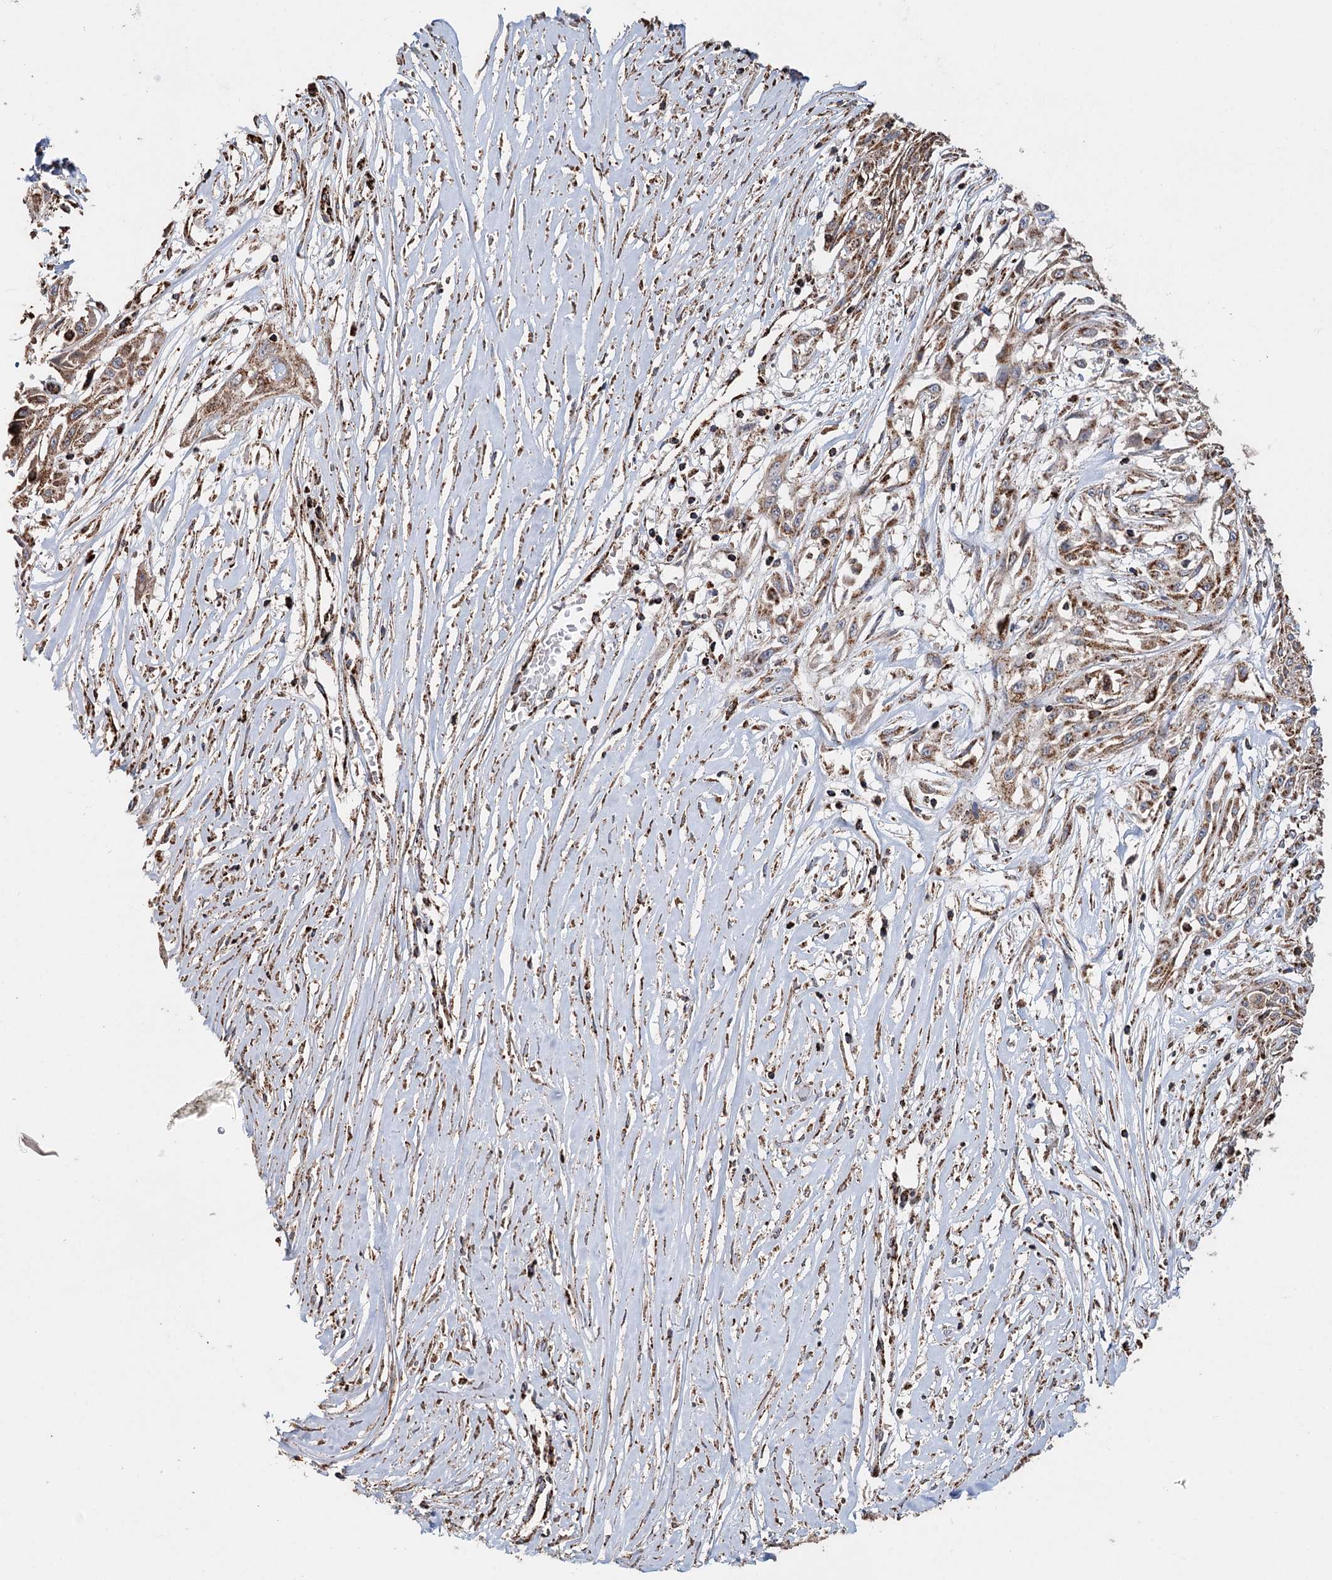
{"staining": {"intensity": "moderate", "quantity": ">75%", "location": "cytoplasmic/membranous"}, "tissue": "skin cancer", "cell_type": "Tumor cells", "image_type": "cancer", "snomed": [{"axis": "morphology", "description": "Squamous cell carcinoma, NOS"}, {"axis": "morphology", "description": "Squamous cell carcinoma, metastatic, NOS"}, {"axis": "topography", "description": "Skin"}, {"axis": "topography", "description": "Lymph node"}], "caption": "Immunohistochemistry staining of skin cancer, which demonstrates medium levels of moderate cytoplasmic/membranous expression in about >75% of tumor cells indicating moderate cytoplasmic/membranous protein expression. The staining was performed using DAB (brown) for protein detection and nuclei were counterstained in hematoxylin (blue).", "gene": "APH1A", "patient": {"sex": "male", "age": 75}}